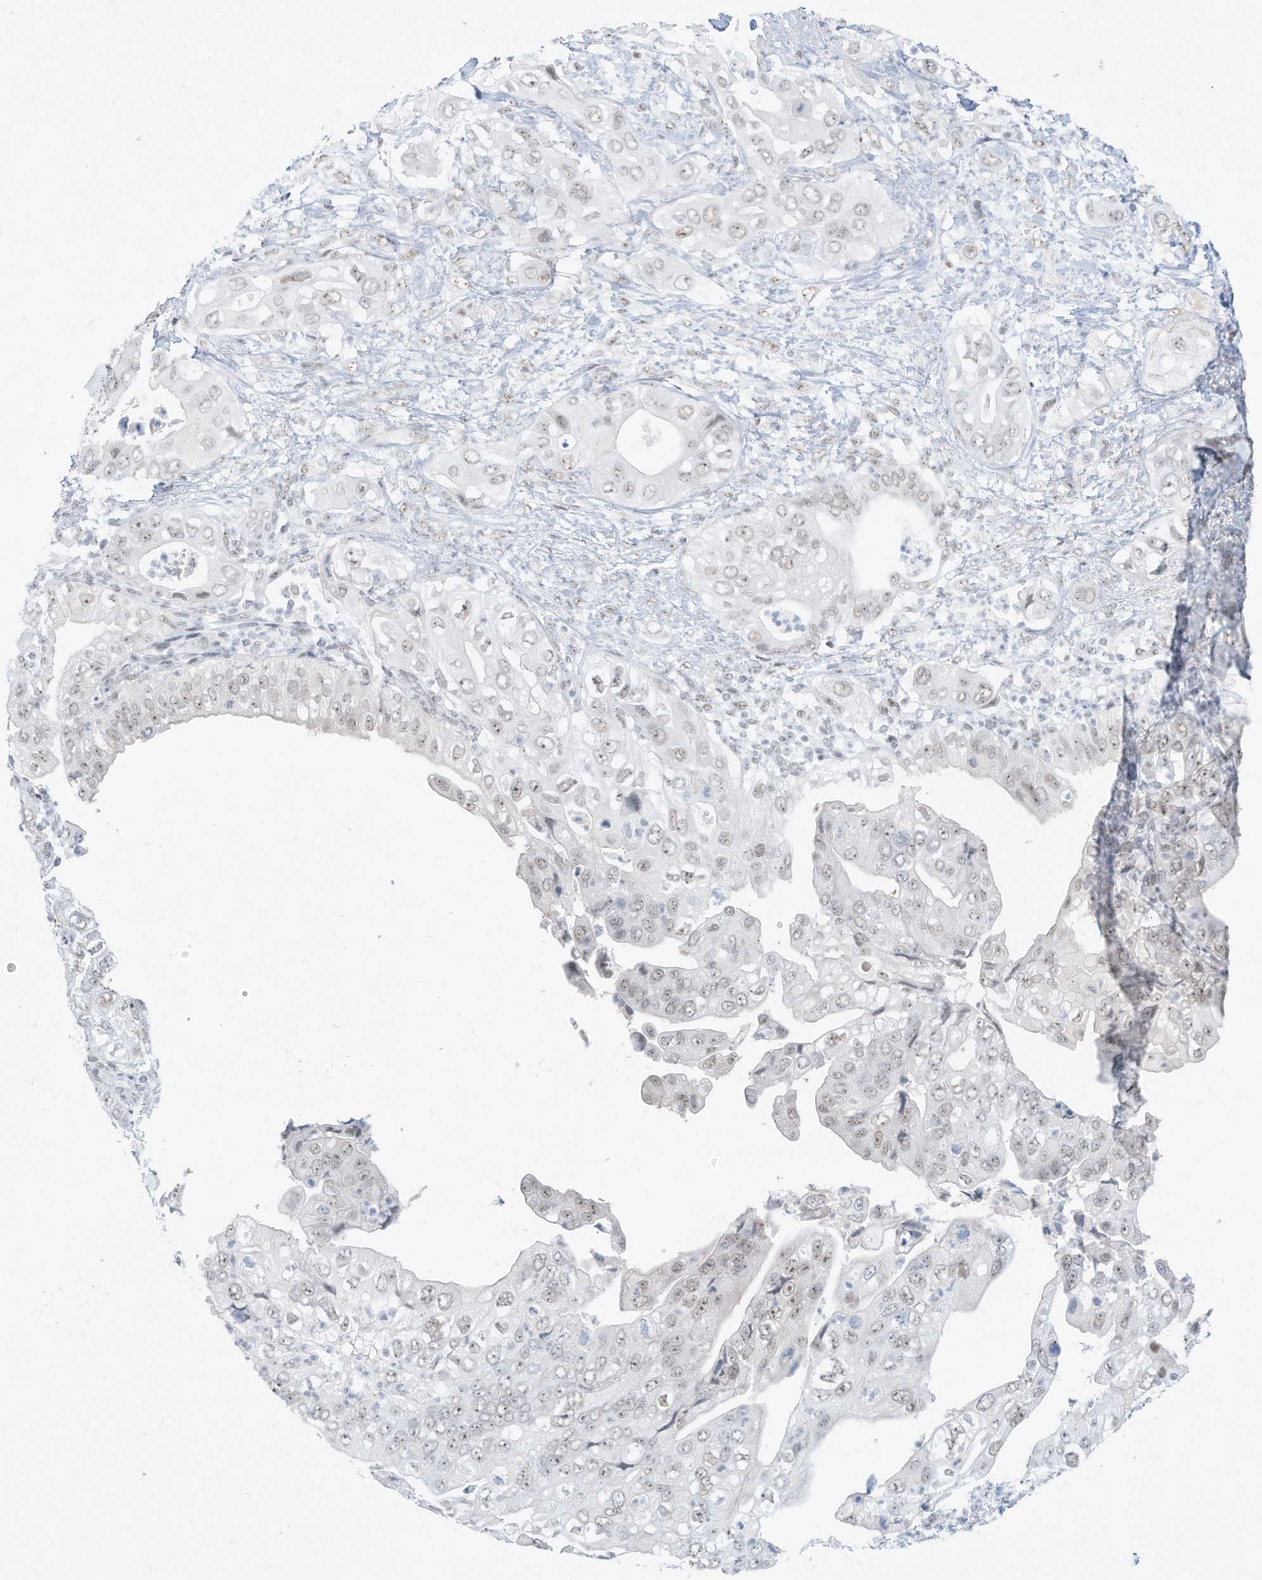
{"staining": {"intensity": "weak", "quantity": "<25%", "location": "nuclear"}, "tissue": "pancreatic cancer", "cell_type": "Tumor cells", "image_type": "cancer", "snomed": [{"axis": "morphology", "description": "Adenocarcinoma, NOS"}, {"axis": "topography", "description": "Pancreas"}], "caption": "The immunohistochemistry (IHC) image has no significant staining in tumor cells of pancreatic cancer (adenocarcinoma) tissue. (Immunohistochemistry (ihc), brightfield microscopy, high magnification).", "gene": "PGC", "patient": {"sex": "female", "age": 78}}